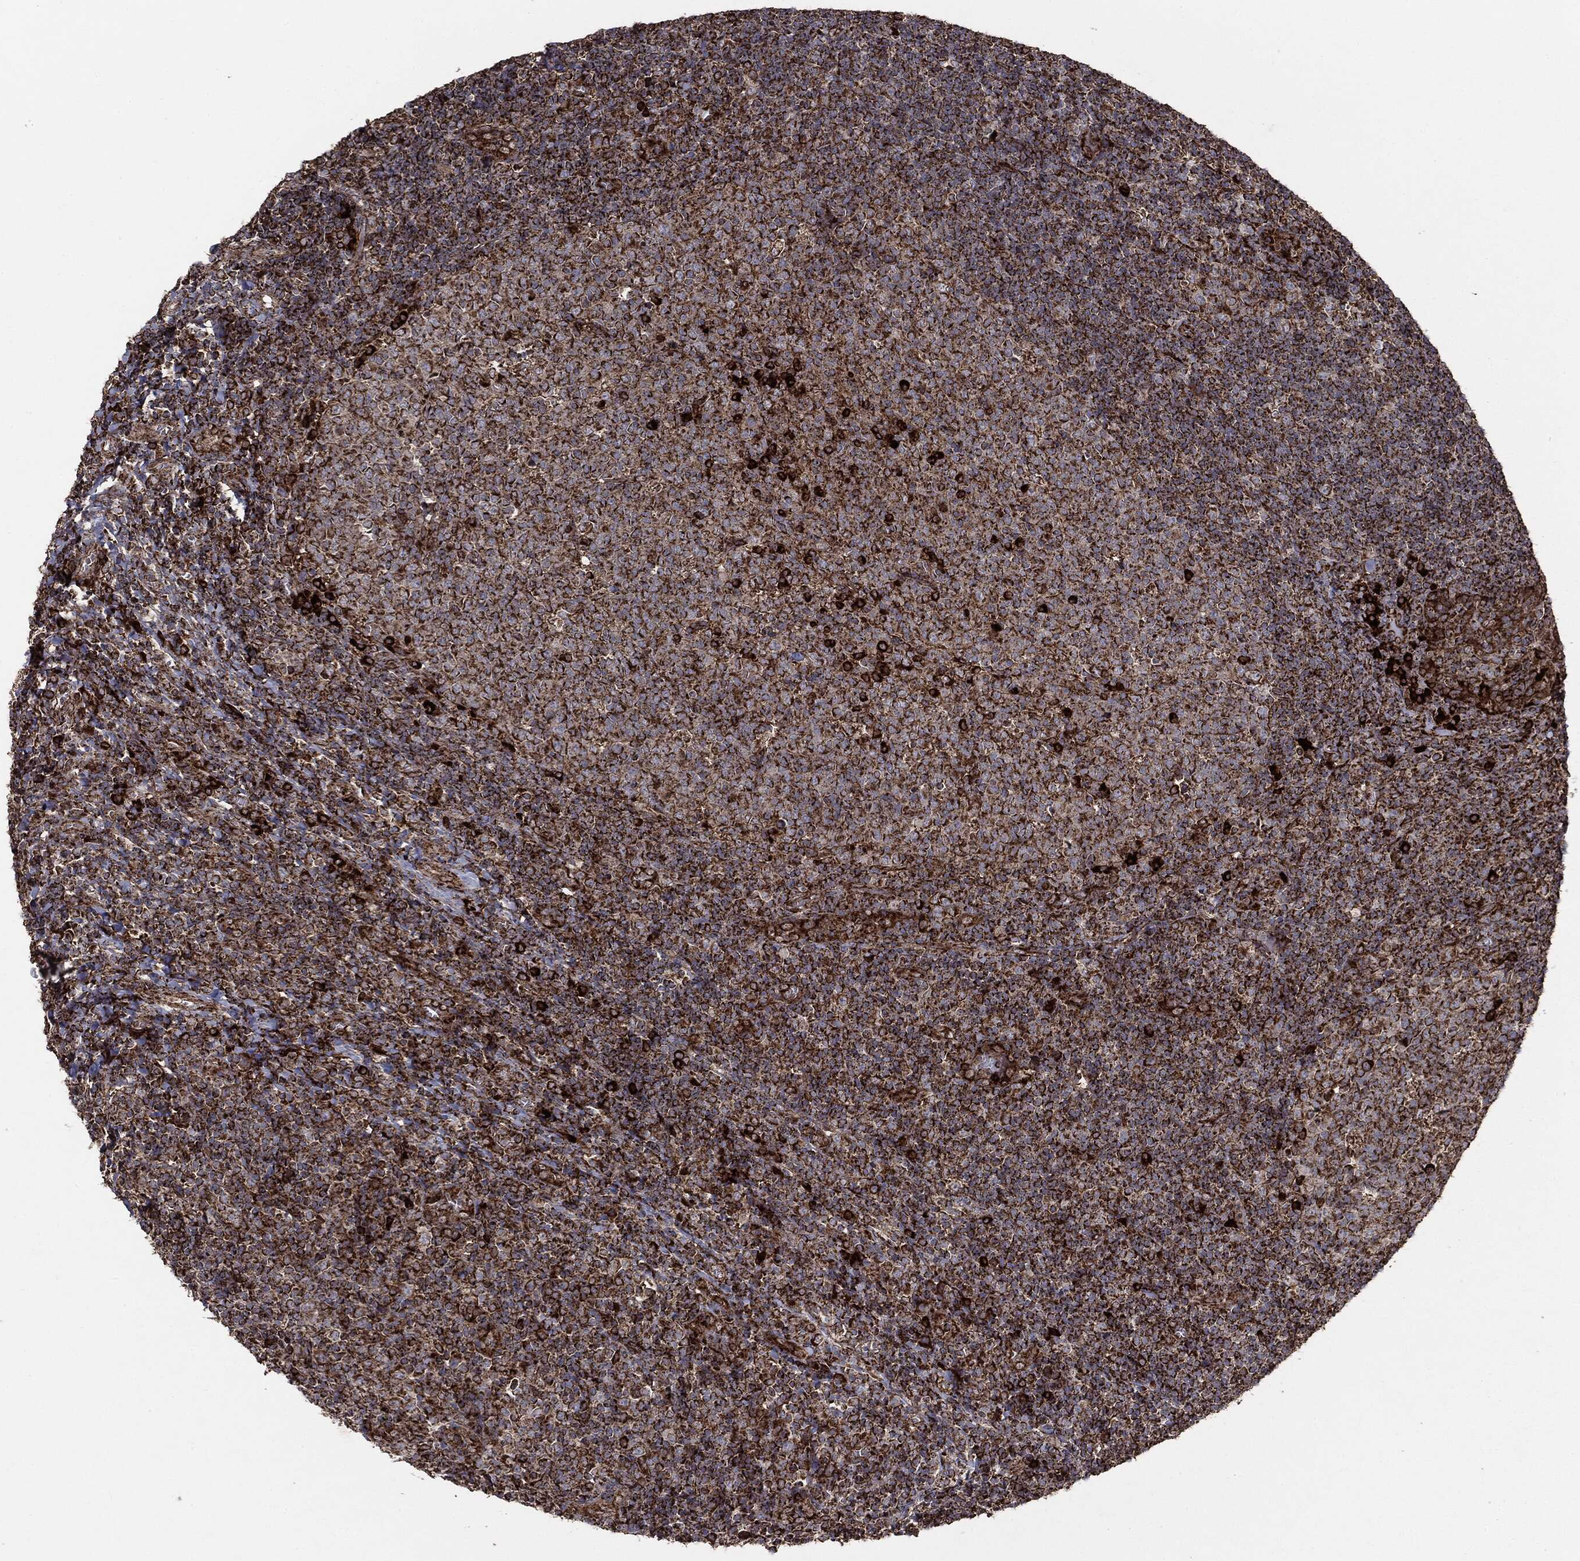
{"staining": {"intensity": "strong", "quantity": "<25%", "location": "cytoplasmic/membranous"}, "tissue": "tonsil", "cell_type": "Germinal center cells", "image_type": "normal", "snomed": [{"axis": "morphology", "description": "Normal tissue, NOS"}, {"axis": "topography", "description": "Tonsil"}], "caption": "Immunohistochemistry (IHC) image of unremarkable tonsil: human tonsil stained using immunohistochemistry reveals medium levels of strong protein expression localized specifically in the cytoplasmic/membranous of germinal center cells, appearing as a cytoplasmic/membranous brown color.", "gene": "MAP2K1", "patient": {"sex": "female", "age": 5}}